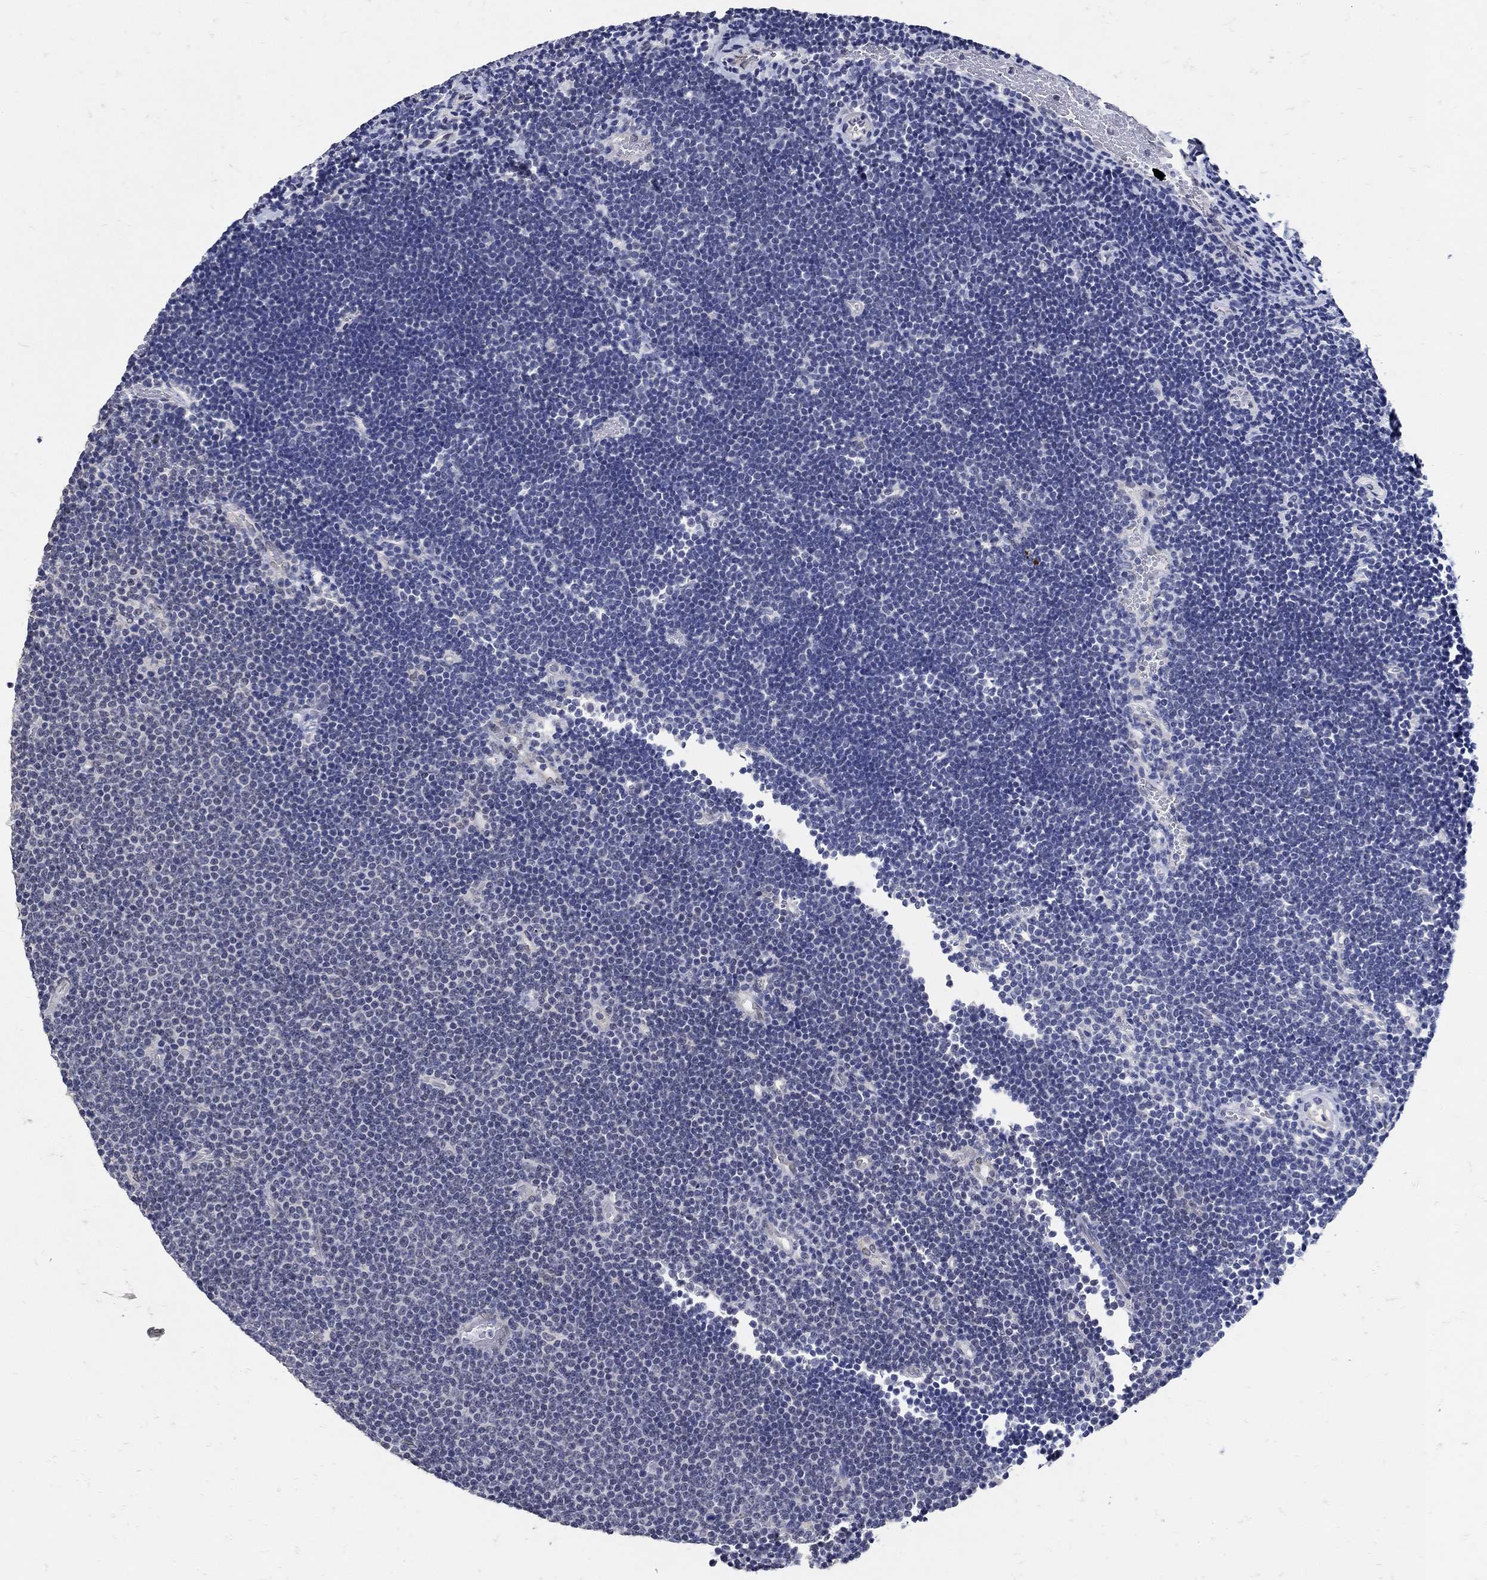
{"staining": {"intensity": "negative", "quantity": "none", "location": "none"}, "tissue": "lymphoma", "cell_type": "Tumor cells", "image_type": "cancer", "snomed": [{"axis": "morphology", "description": "Malignant lymphoma, non-Hodgkin's type, Low grade"}, {"axis": "topography", "description": "Brain"}], "caption": "Immunohistochemistry (IHC) photomicrograph of neoplastic tissue: human low-grade malignant lymphoma, non-Hodgkin's type stained with DAB (3,3'-diaminobenzidine) demonstrates no significant protein positivity in tumor cells. Nuclei are stained in blue.", "gene": "KCNN3", "patient": {"sex": "female", "age": 66}}